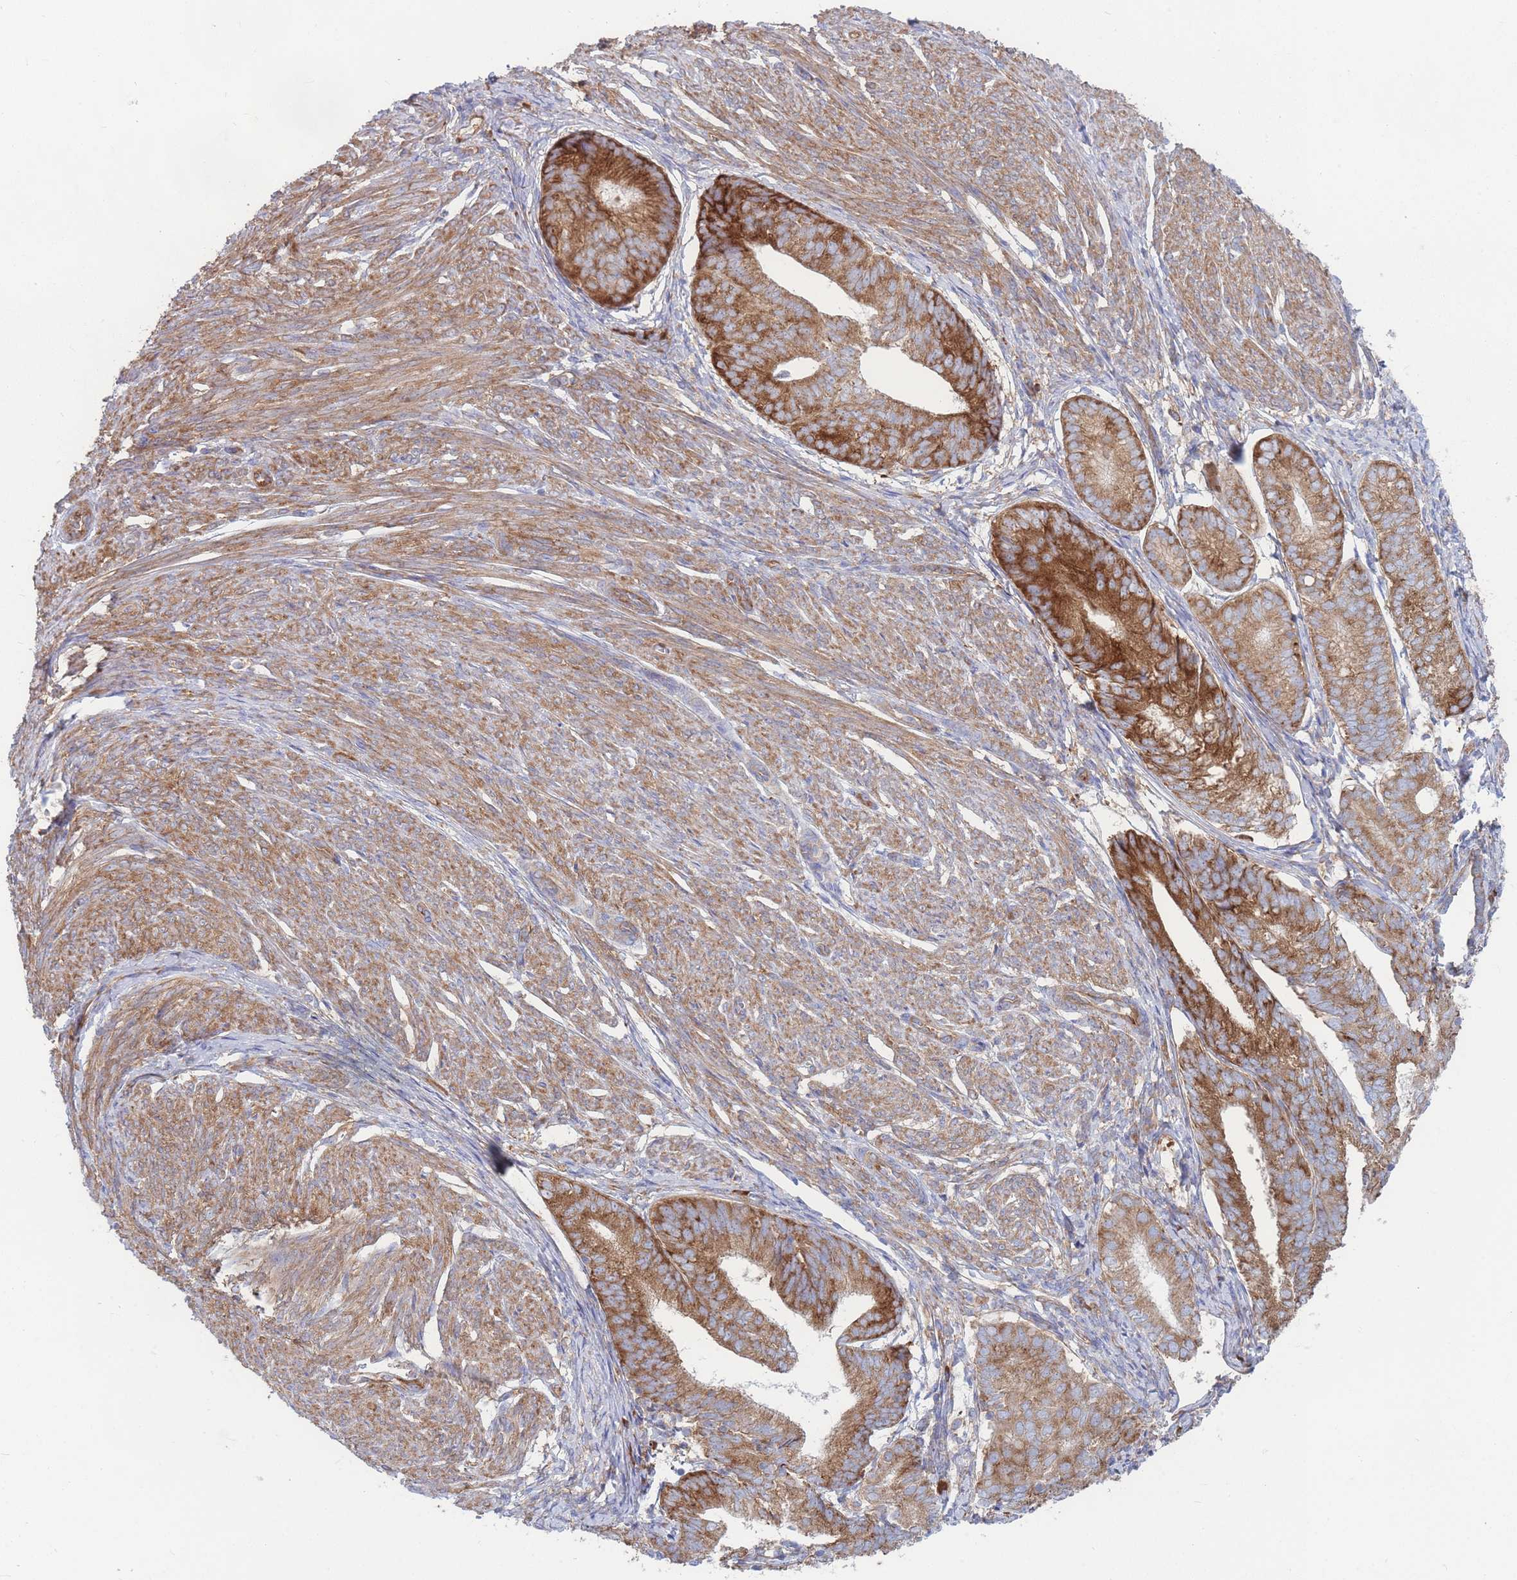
{"staining": {"intensity": "strong", "quantity": ">75%", "location": "cytoplasmic/membranous"}, "tissue": "endometrial cancer", "cell_type": "Tumor cells", "image_type": "cancer", "snomed": [{"axis": "morphology", "description": "Adenocarcinoma, NOS"}, {"axis": "topography", "description": "Endometrium"}], "caption": "Strong cytoplasmic/membranous expression for a protein is present in approximately >75% of tumor cells of endometrial cancer (adenocarcinoma) using IHC.", "gene": "RPL8", "patient": {"sex": "female", "age": 87}}